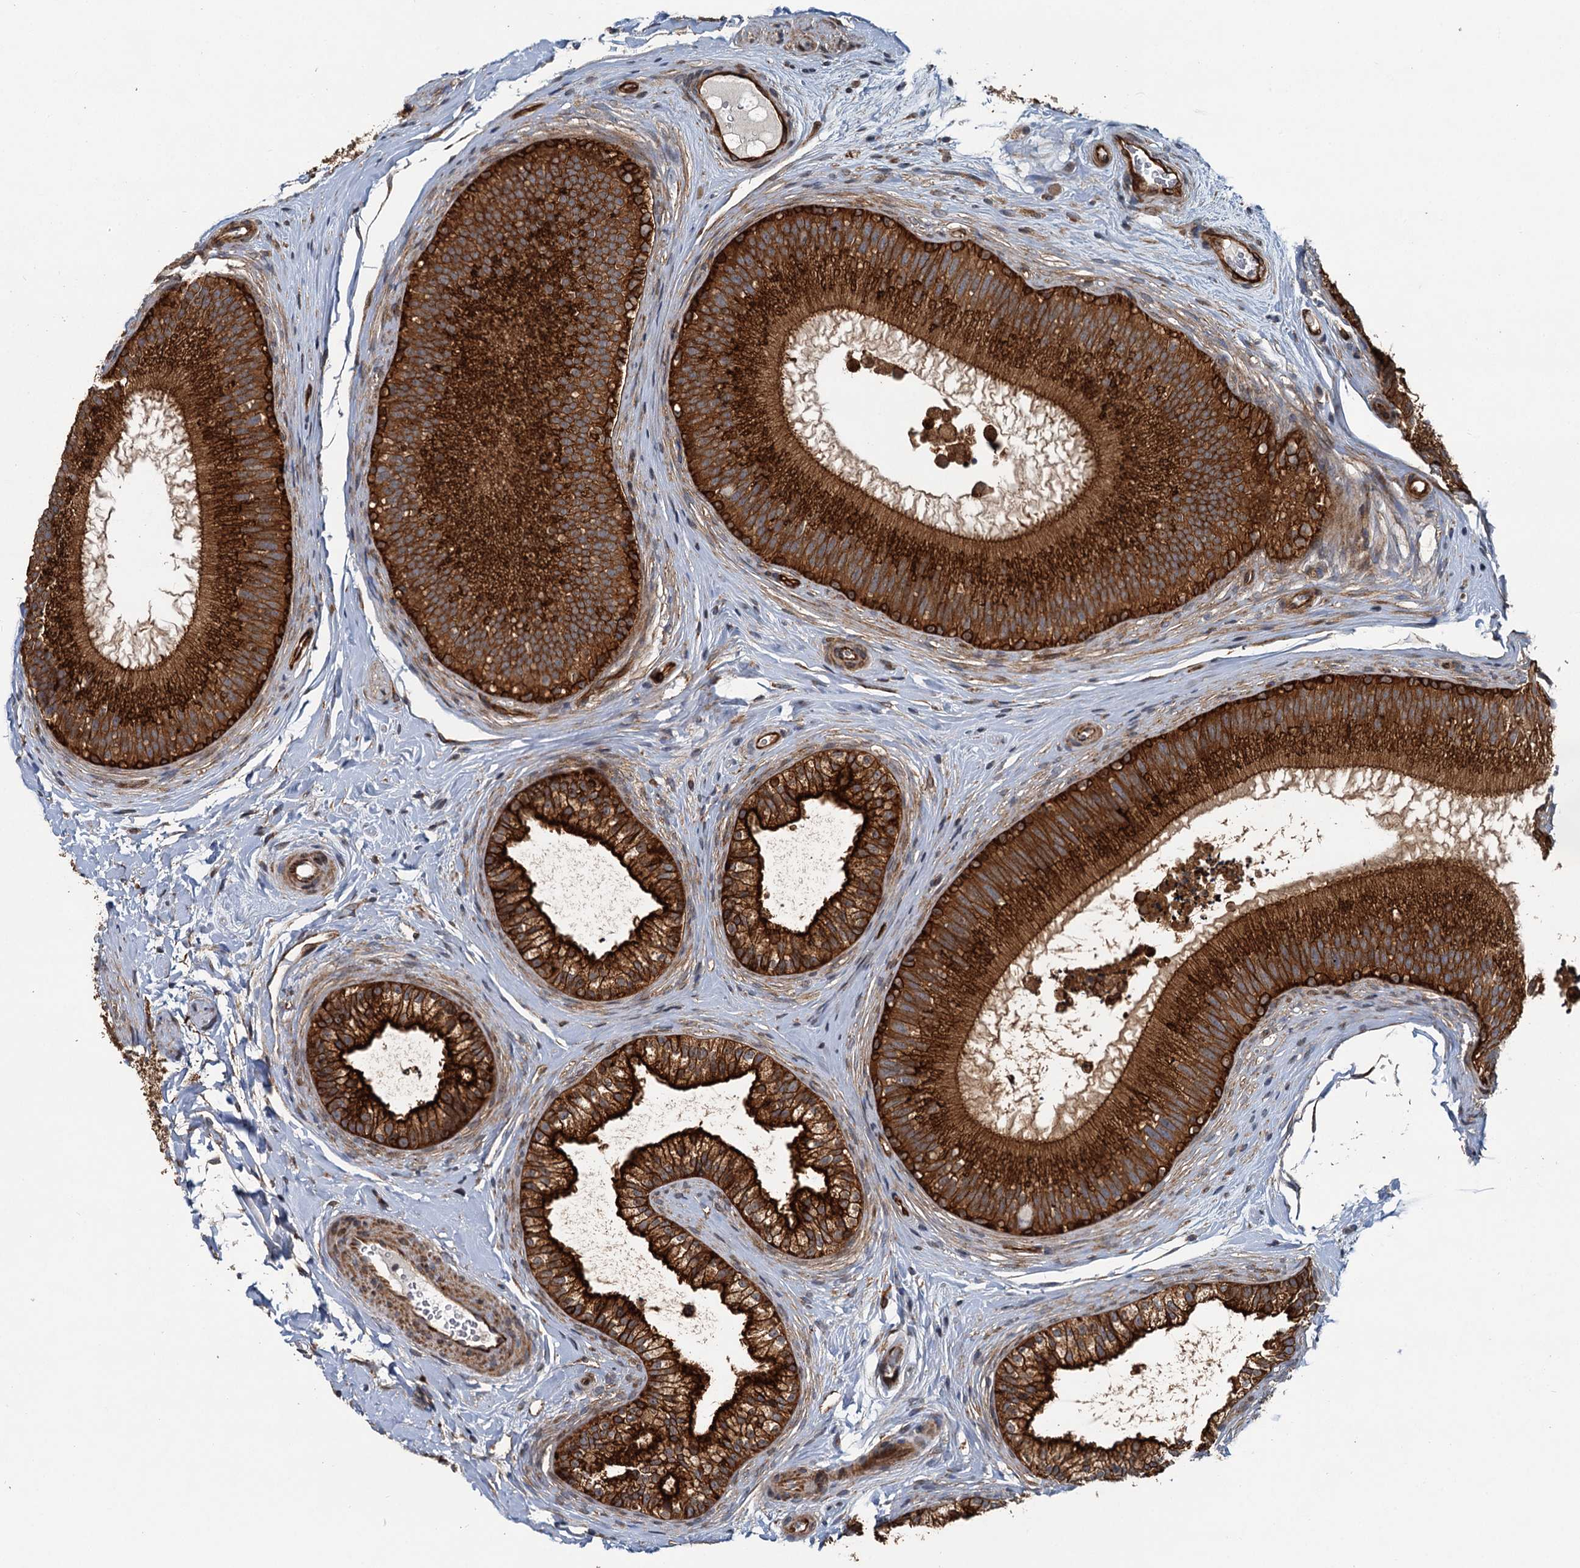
{"staining": {"intensity": "strong", "quantity": ">75%", "location": "cytoplasmic/membranous"}, "tissue": "epididymis", "cell_type": "Glandular cells", "image_type": "normal", "snomed": [{"axis": "morphology", "description": "Normal tissue, NOS"}, {"axis": "topography", "description": "Epididymis"}], "caption": "The immunohistochemical stain shows strong cytoplasmic/membranous staining in glandular cells of unremarkable epididymis. (brown staining indicates protein expression, while blue staining denotes nuclei).", "gene": "LRRK2", "patient": {"sex": "male", "age": 45}}